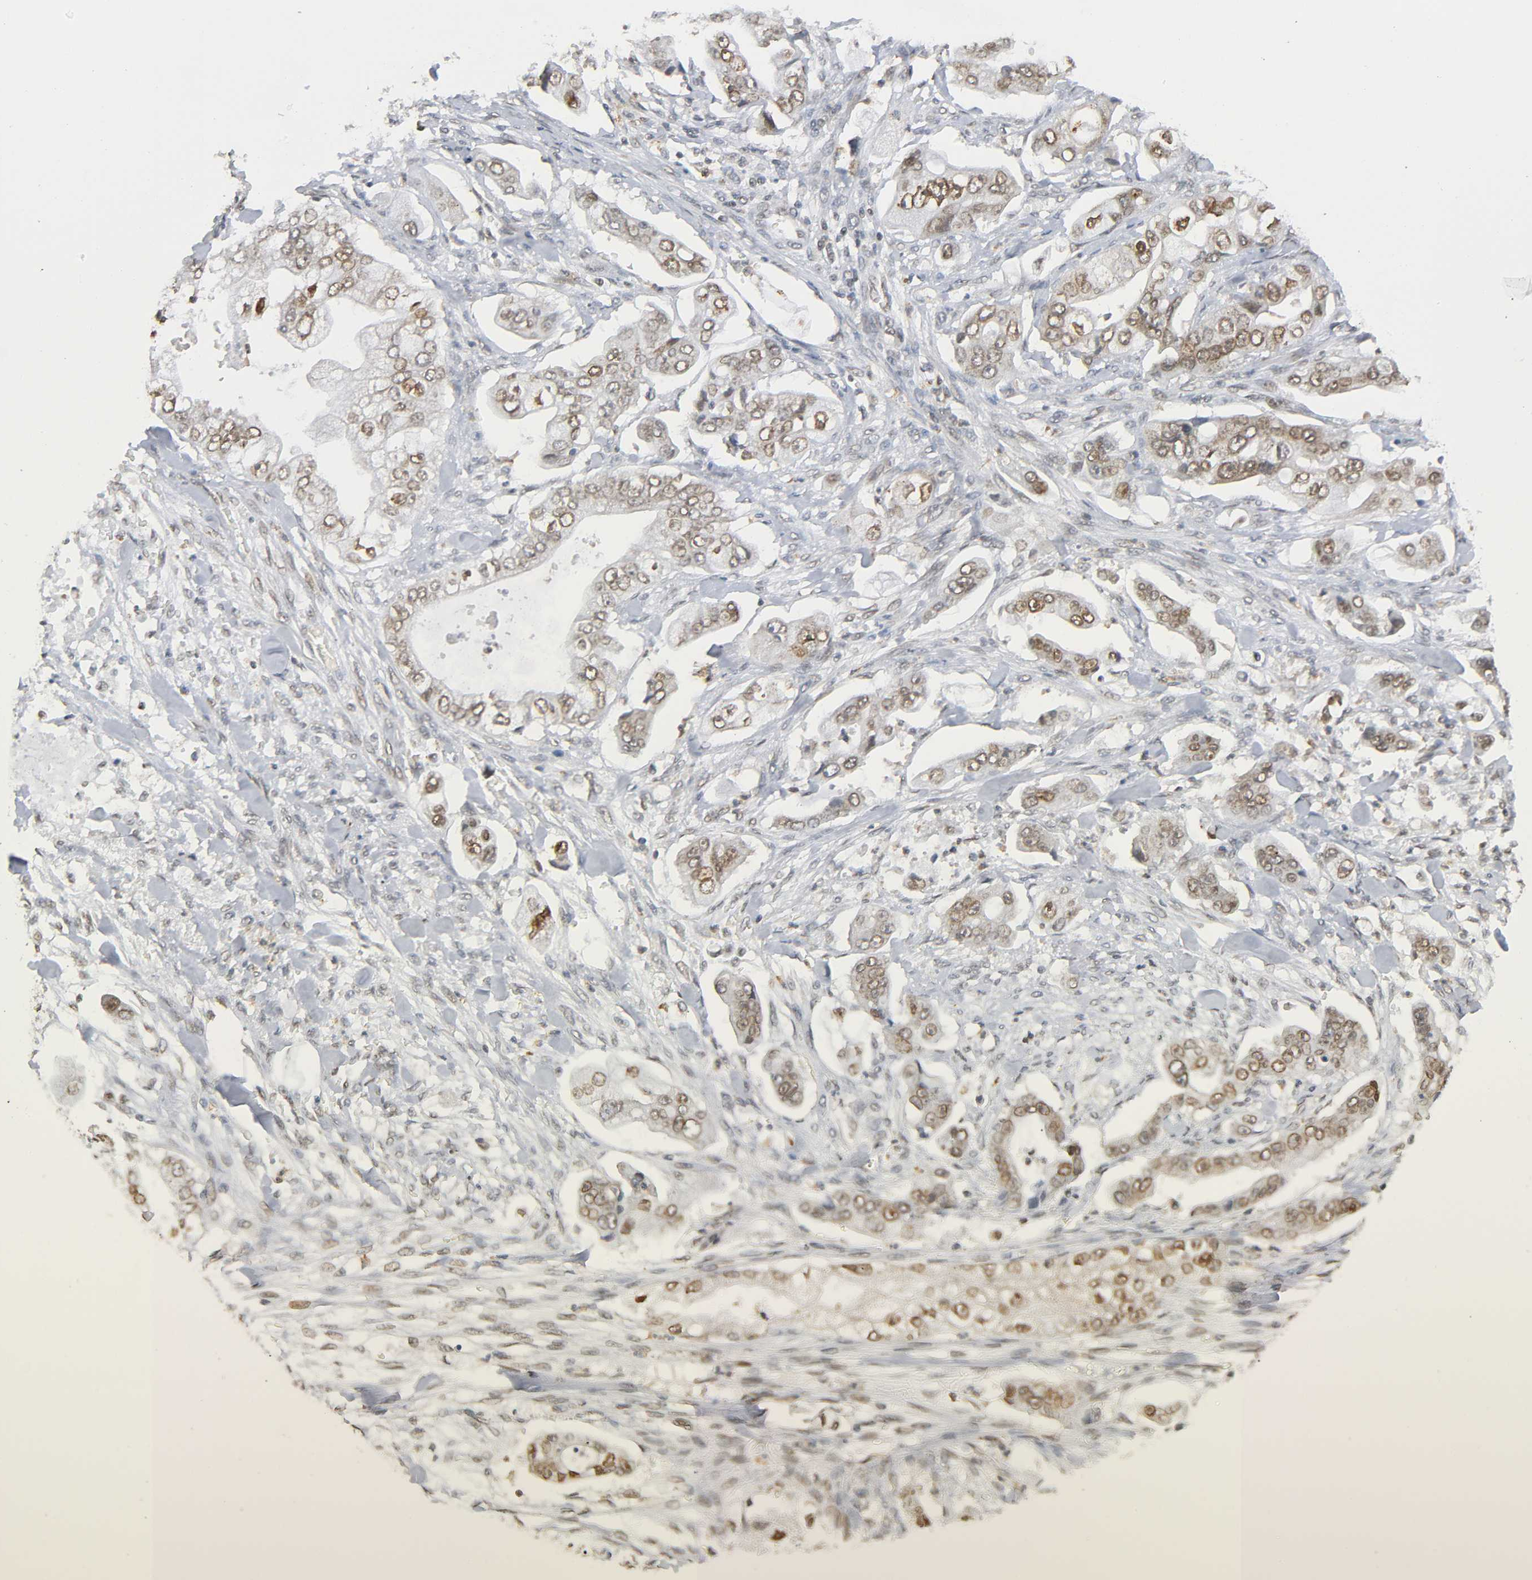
{"staining": {"intensity": "moderate", "quantity": ">75%", "location": "nuclear"}, "tissue": "stomach cancer", "cell_type": "Tumor cells", "image_type": "cancer", "snomed": [{"axis": "morphology", "description": "Adenocarcinoma, NOS"}, {"axis": "topography", "description": "Stomach"}], "caption": "Human stomach adenocarcinoma stained for a protein (brown) shows moderate nuclear positive staining in about >75% of tumor cells.", "gene": "SUMO1", "patient": {"sex": "male", "age": 62}}